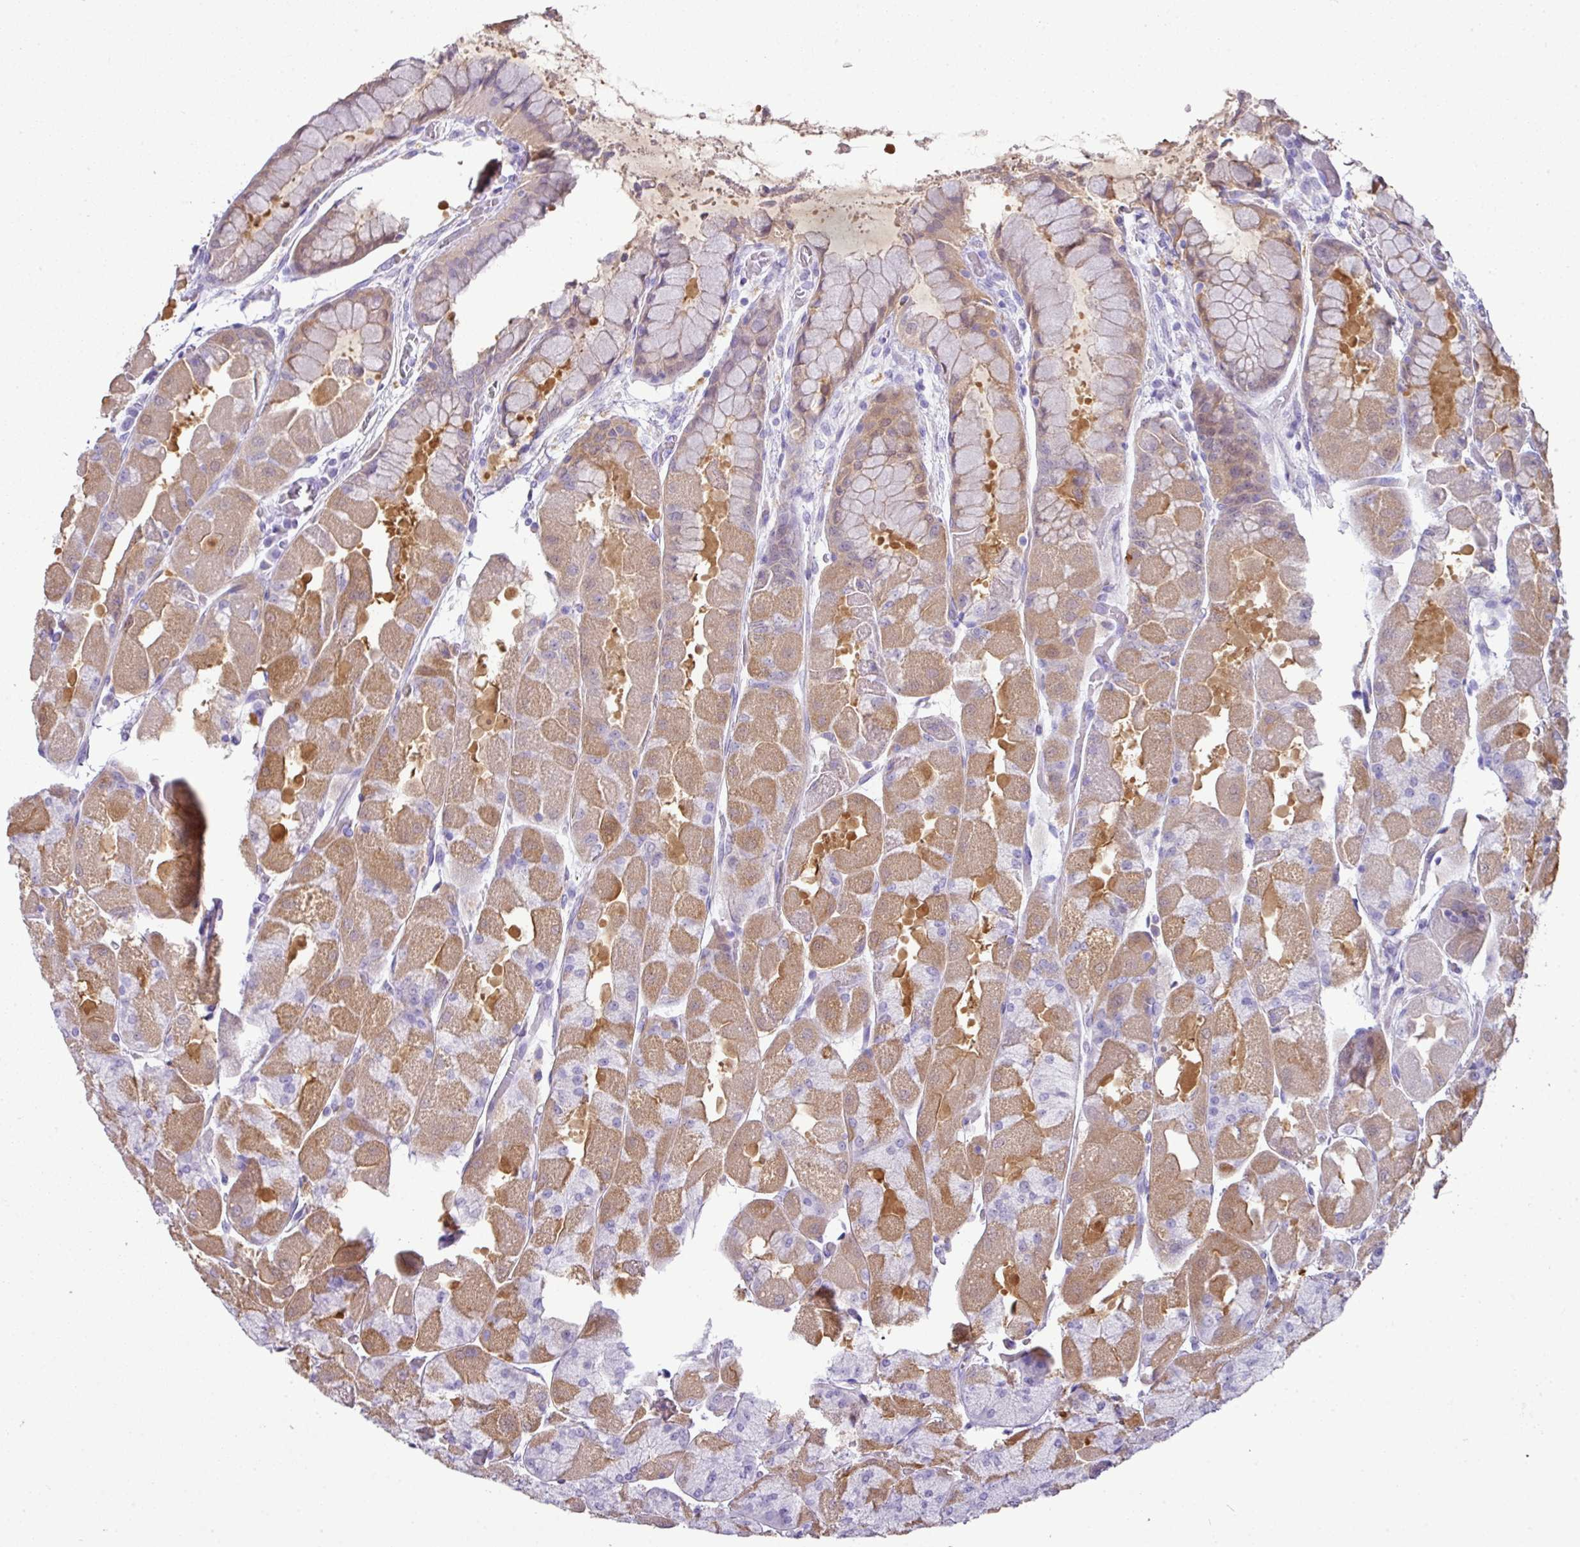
{"staining": {"intensity": "moderate", "quantity": "25%-75%", "location": "cytoplasmic/membranous"}, "tissue": "stomach", "cell_type": "Glandular cells", "image_type": "normal", "snomed": [{"axis": "morphology", "description": "Normal tissue, NOS"}, {"axis": "topography", "description": "Stomach"}], "caption": "Protein expression analysis of normal stomach exhibits moderate cytoplasmic/membranous expression in about 25%-75% of glandular cells. (Brightfield microscopy of DAB IHC at high magnification).", "gene": "GSTA1", "patient": {"sex": "female", "age": 61}}